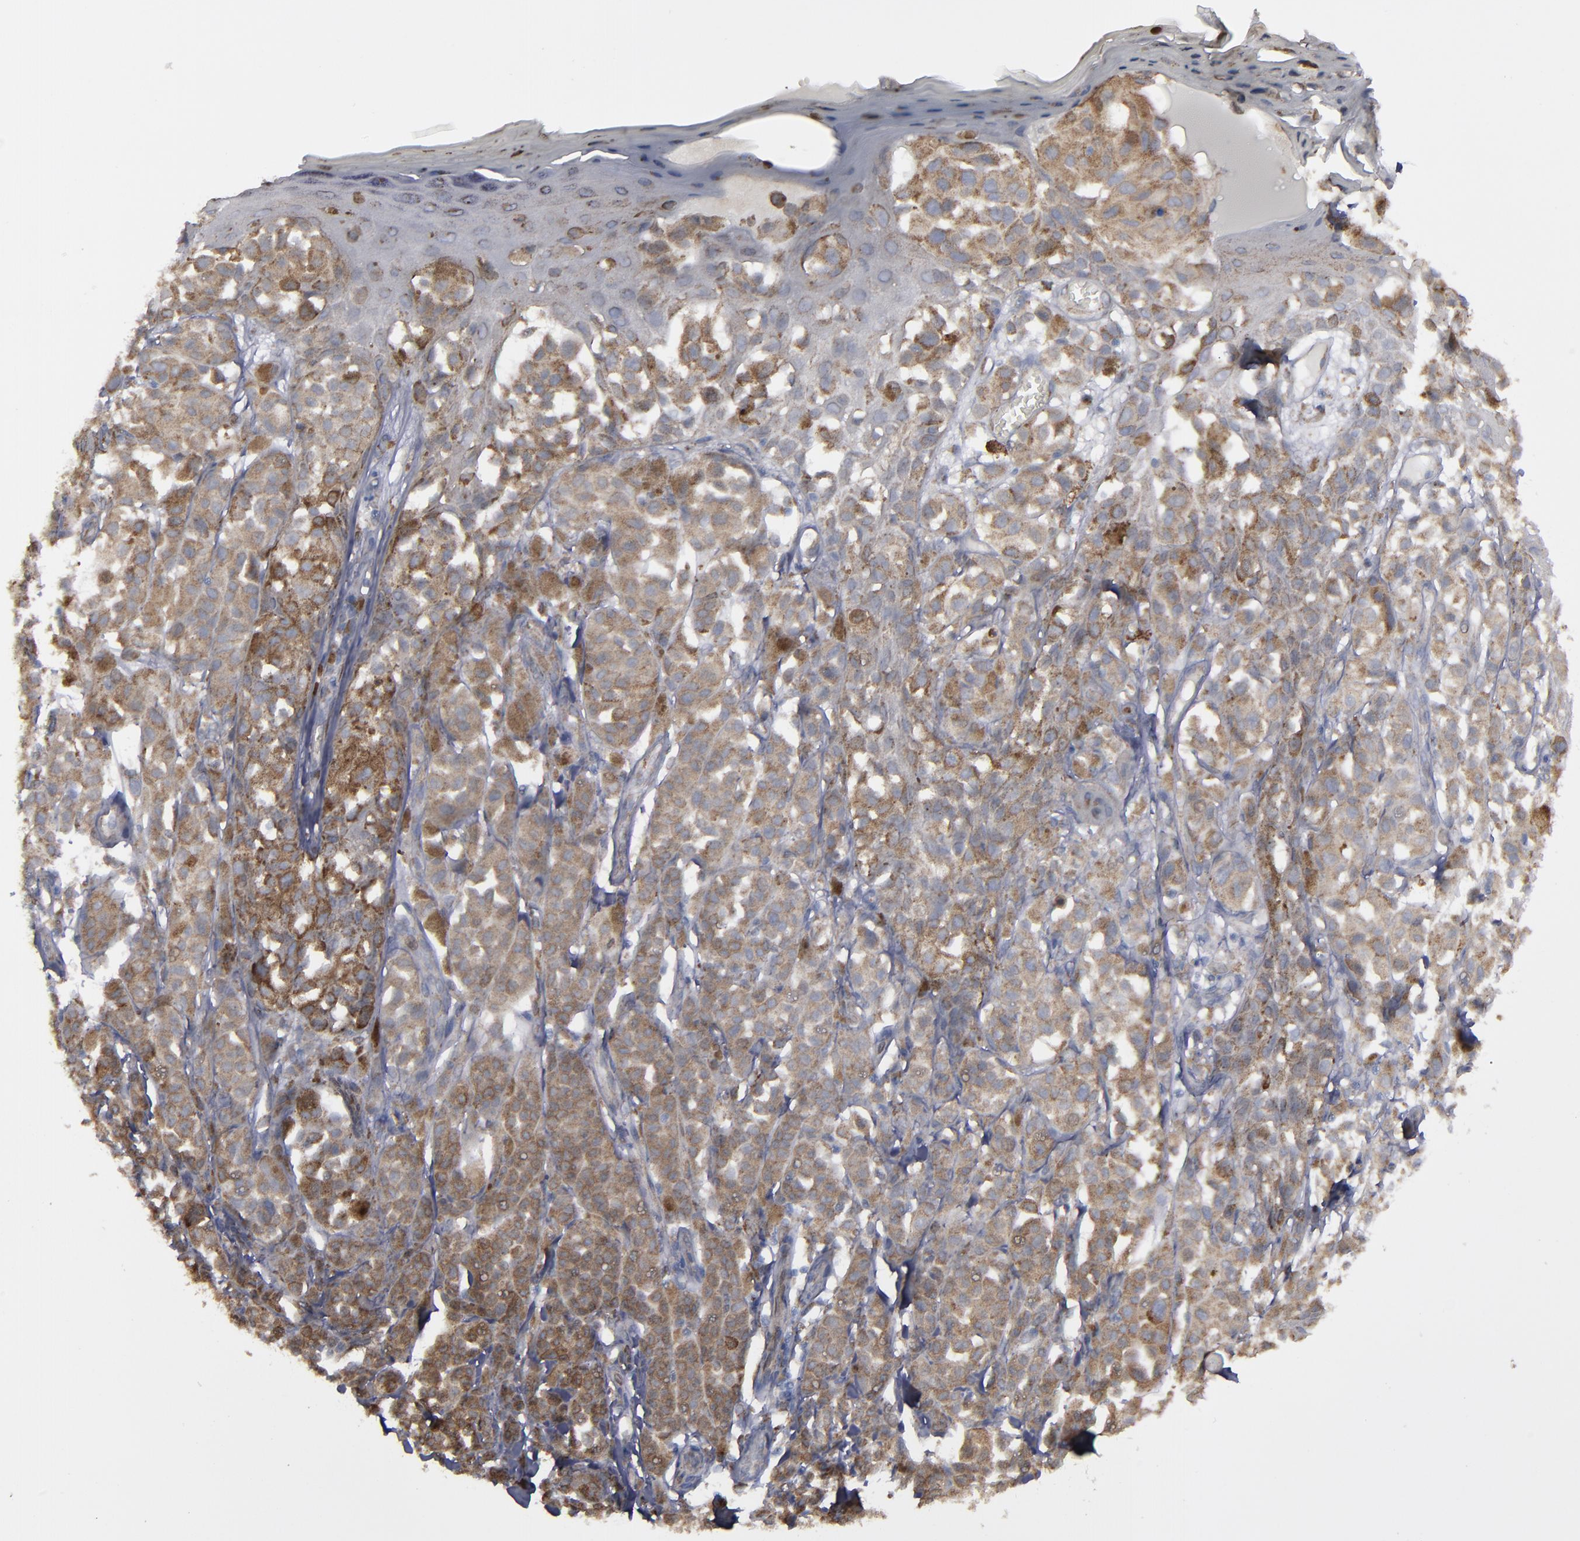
{"staining": {"intensity": "moderate", "quantity": ">75%", "location": "cytoplasmic/membranous"}, "tissue": "melanoma", "cell_type": "Tumor cells", "image_type": "cancer", "snomed": [{"axis": "morphology", "description": "Malignant melanoma, NOS"}, {"axis": "topography", "description": "Skin"}], "caption": "This is an image of immunohistochemistry (IHC) staining of melanoma, which shows moderate expression in the cytoplasmic/membranous of tumor cells.", "gene": "ERLIN2", "patient": {"sex": "female", "age": 38}}